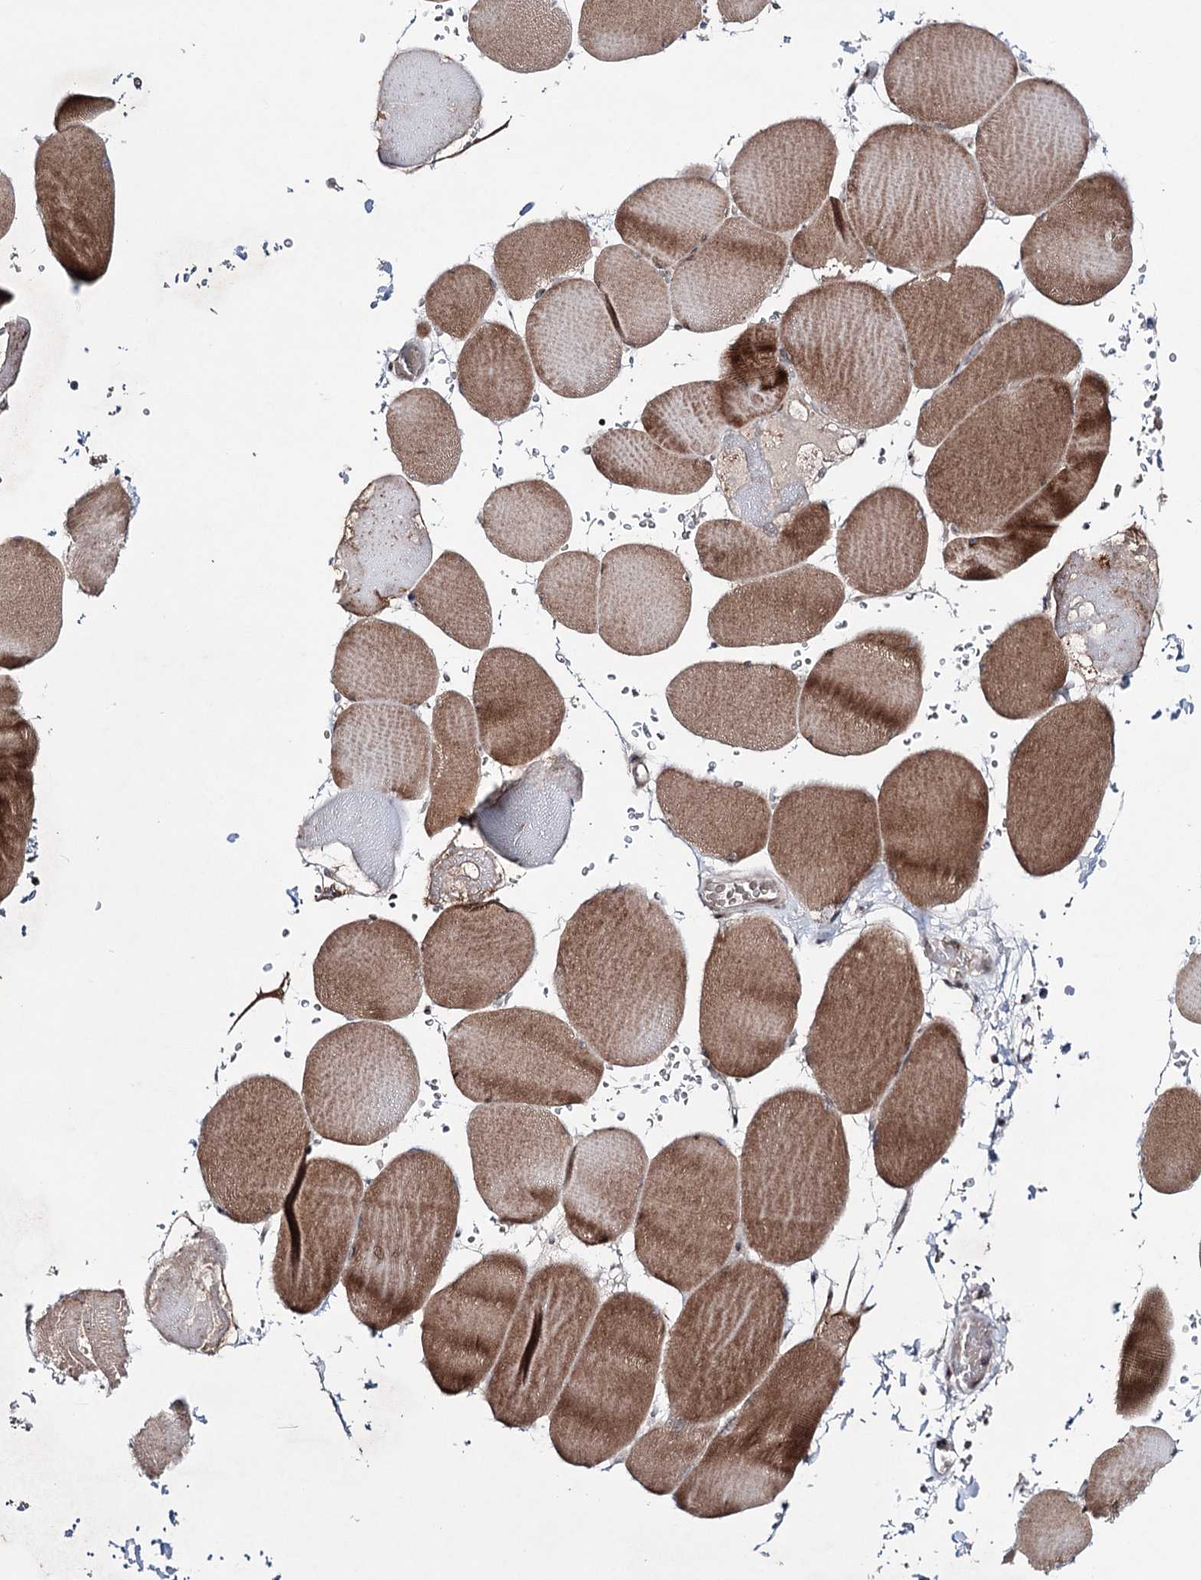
{"staining": {"intensity": "moderate", "quantity": ">75%", "location": "cytoplasmic/membranous"}, "tissue": "skeletal muscle", "cell_type": "Myocytes", "image_type": "normal", "snomed": [{"axis": "morphology", "description": "Normal tissue, NOS"}, {"axis": "topography", "description": "Skeletal muscle"}, {"axis": "topography", "description": "Head-Neck"}], "caption": "Myocytes display medium levels of moderate cytoplasmic/membranous expression in approximately >75% of cells in normal human skeletal muscle. The staining is performed using DAB (3,3'-diaminobenzidine) brown chromogen to label protein expression. The nuclei are counter-stained blue using hematoxylin.", "gene": "HOXC11", "patient": {"sex": "male", "age": 66}}